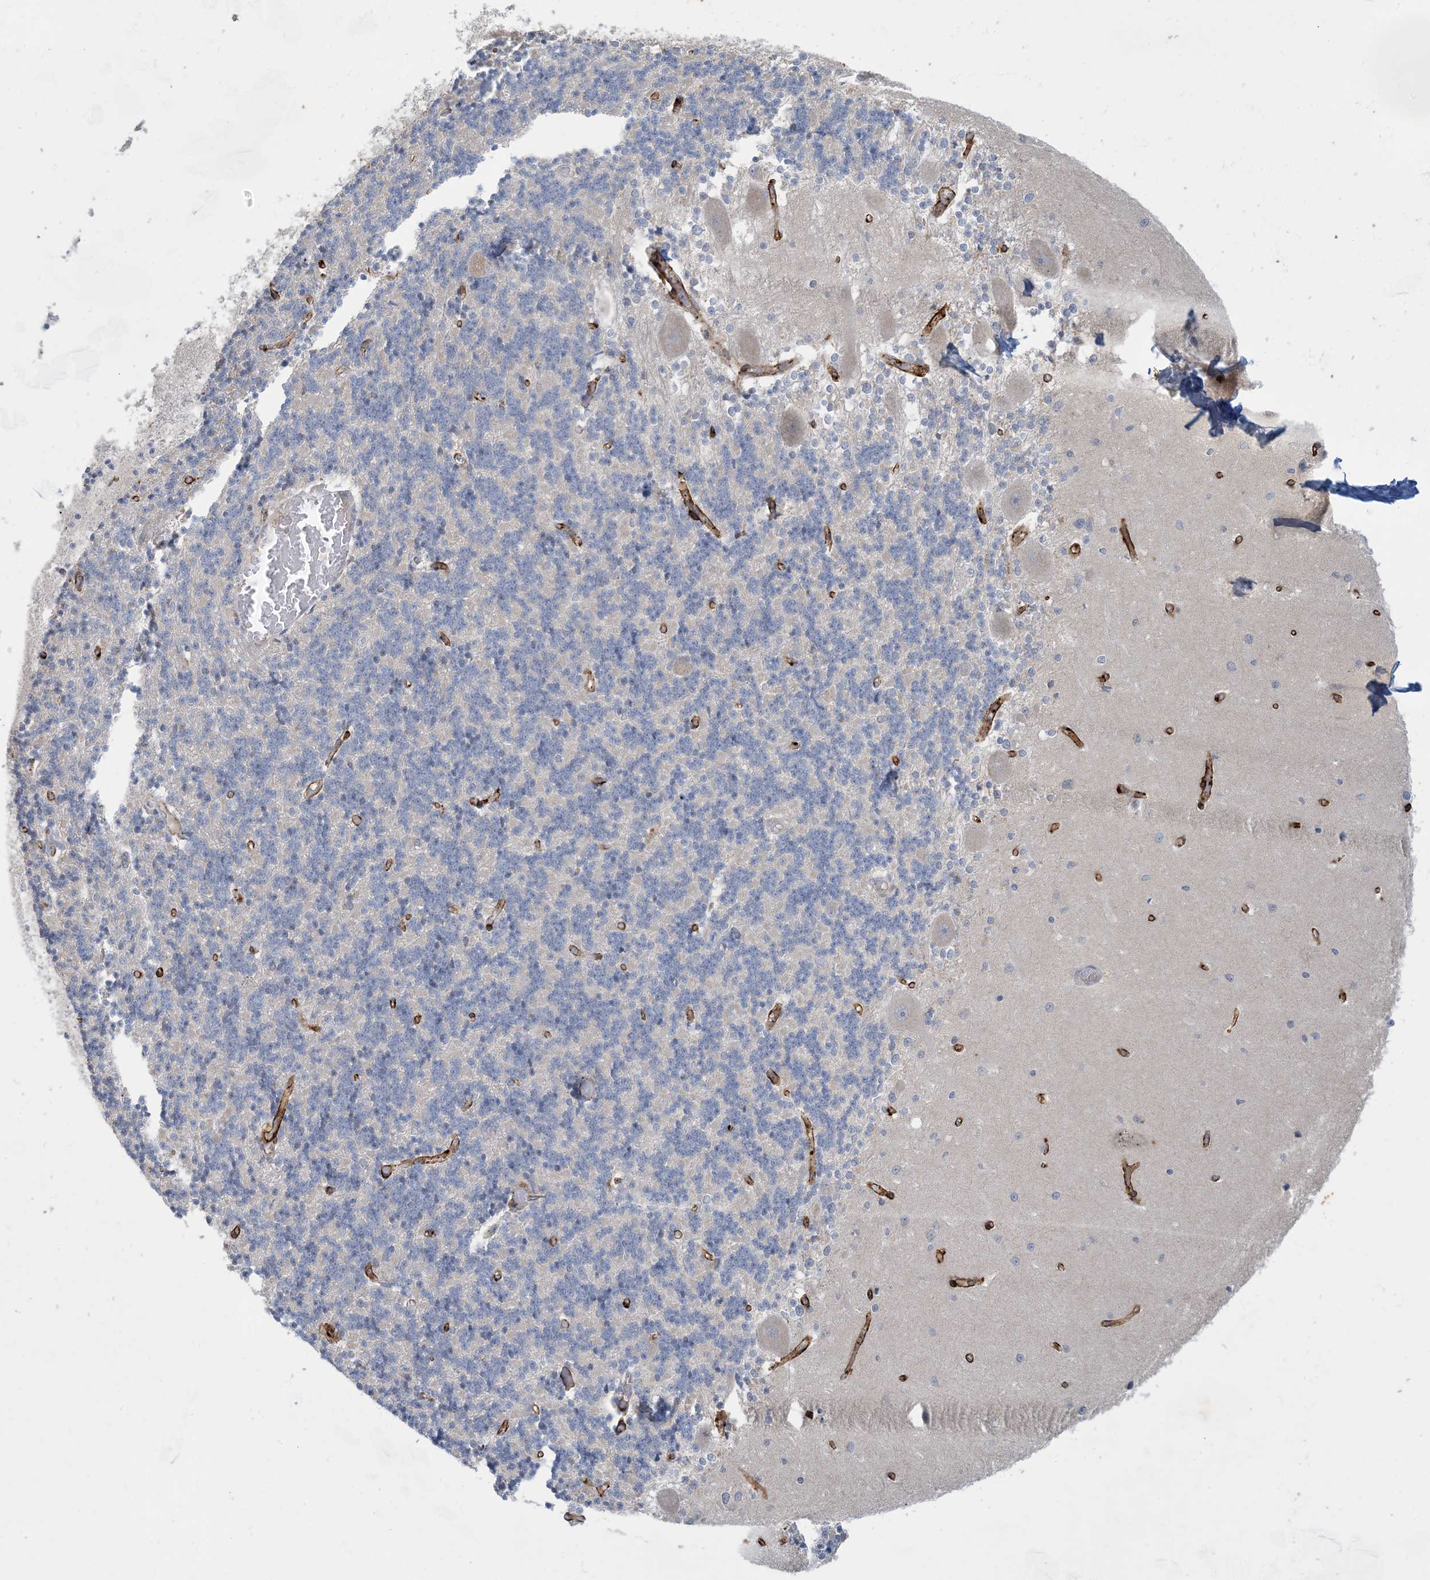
{"staining": {"intensity": "negative", "quantity": "none", "location": "none"}, "tissue": "cerebellum", "cell_type": "Cells in granular layer", "image_type": "normal", "snomed": [{"axis": "morphology", "description": "Normal tissue, NOS"}, {"axis": "topography", "description": "Cerebellum"}], "caption": "High power microscopy image of an immunohistochemistry micrograph of unremarkable cerebellum, revealing no significant expression in cells in granular layer.", "gene": "CCDC14", "patient": {"sex": "male", "age": 37}}